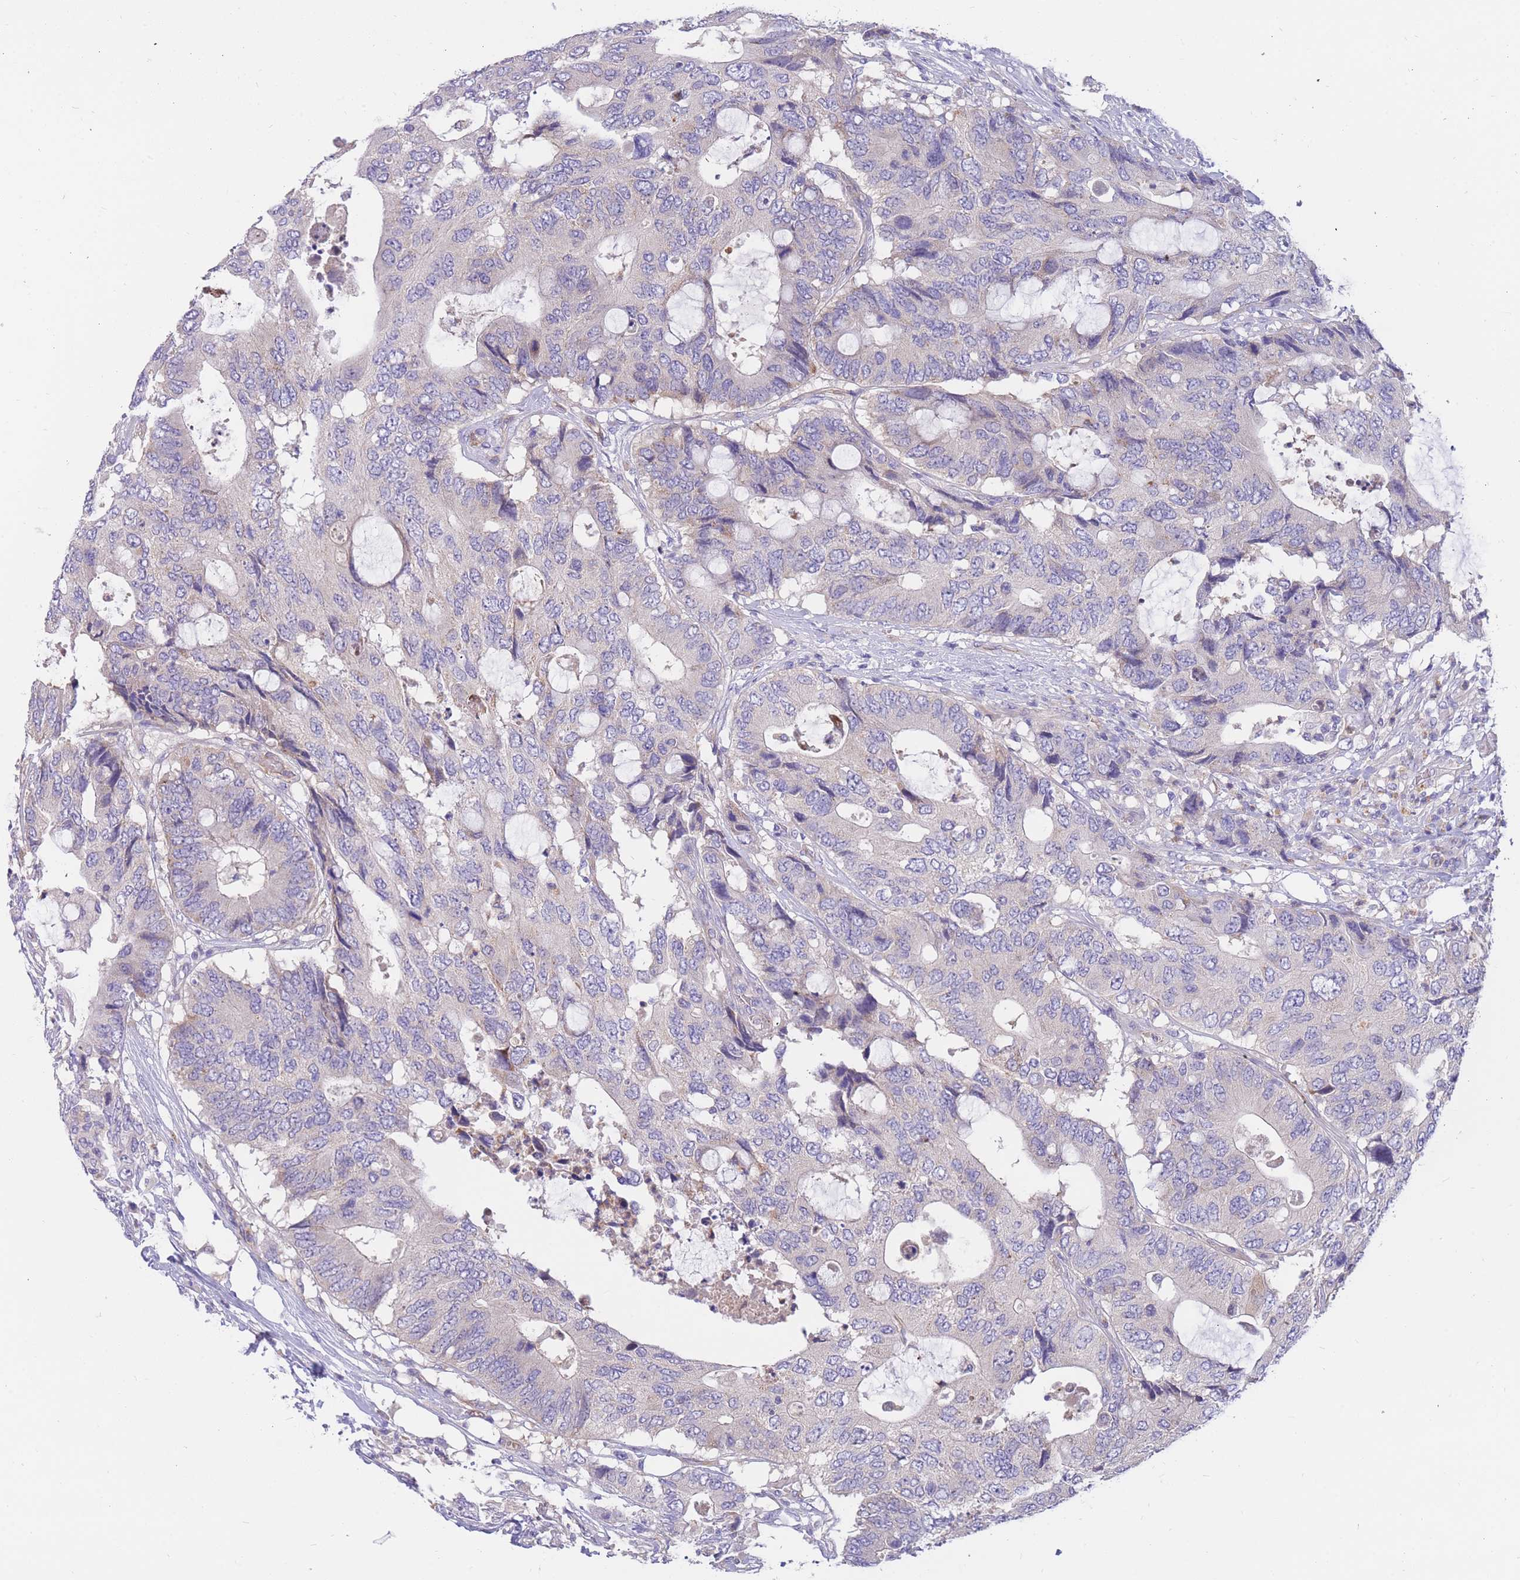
{"staining": {"intensity": "negative", "quantity": "none", "location": "none"}, "tissue": "colorectal cancer", "cell_type": "Tumor cells", "image_type": "cancer", "snomed": [{"axis": "morphology", "description": "Adenocarcinoma, NOS"}, {"axis": "topography", "description": "Colon"}], "caption": "The histopathology image exhibits no significant staining in tumor cells of colorectal cancer.", "gene": "SULT1A1", "patient": {"sex": "male", "age": 71}}